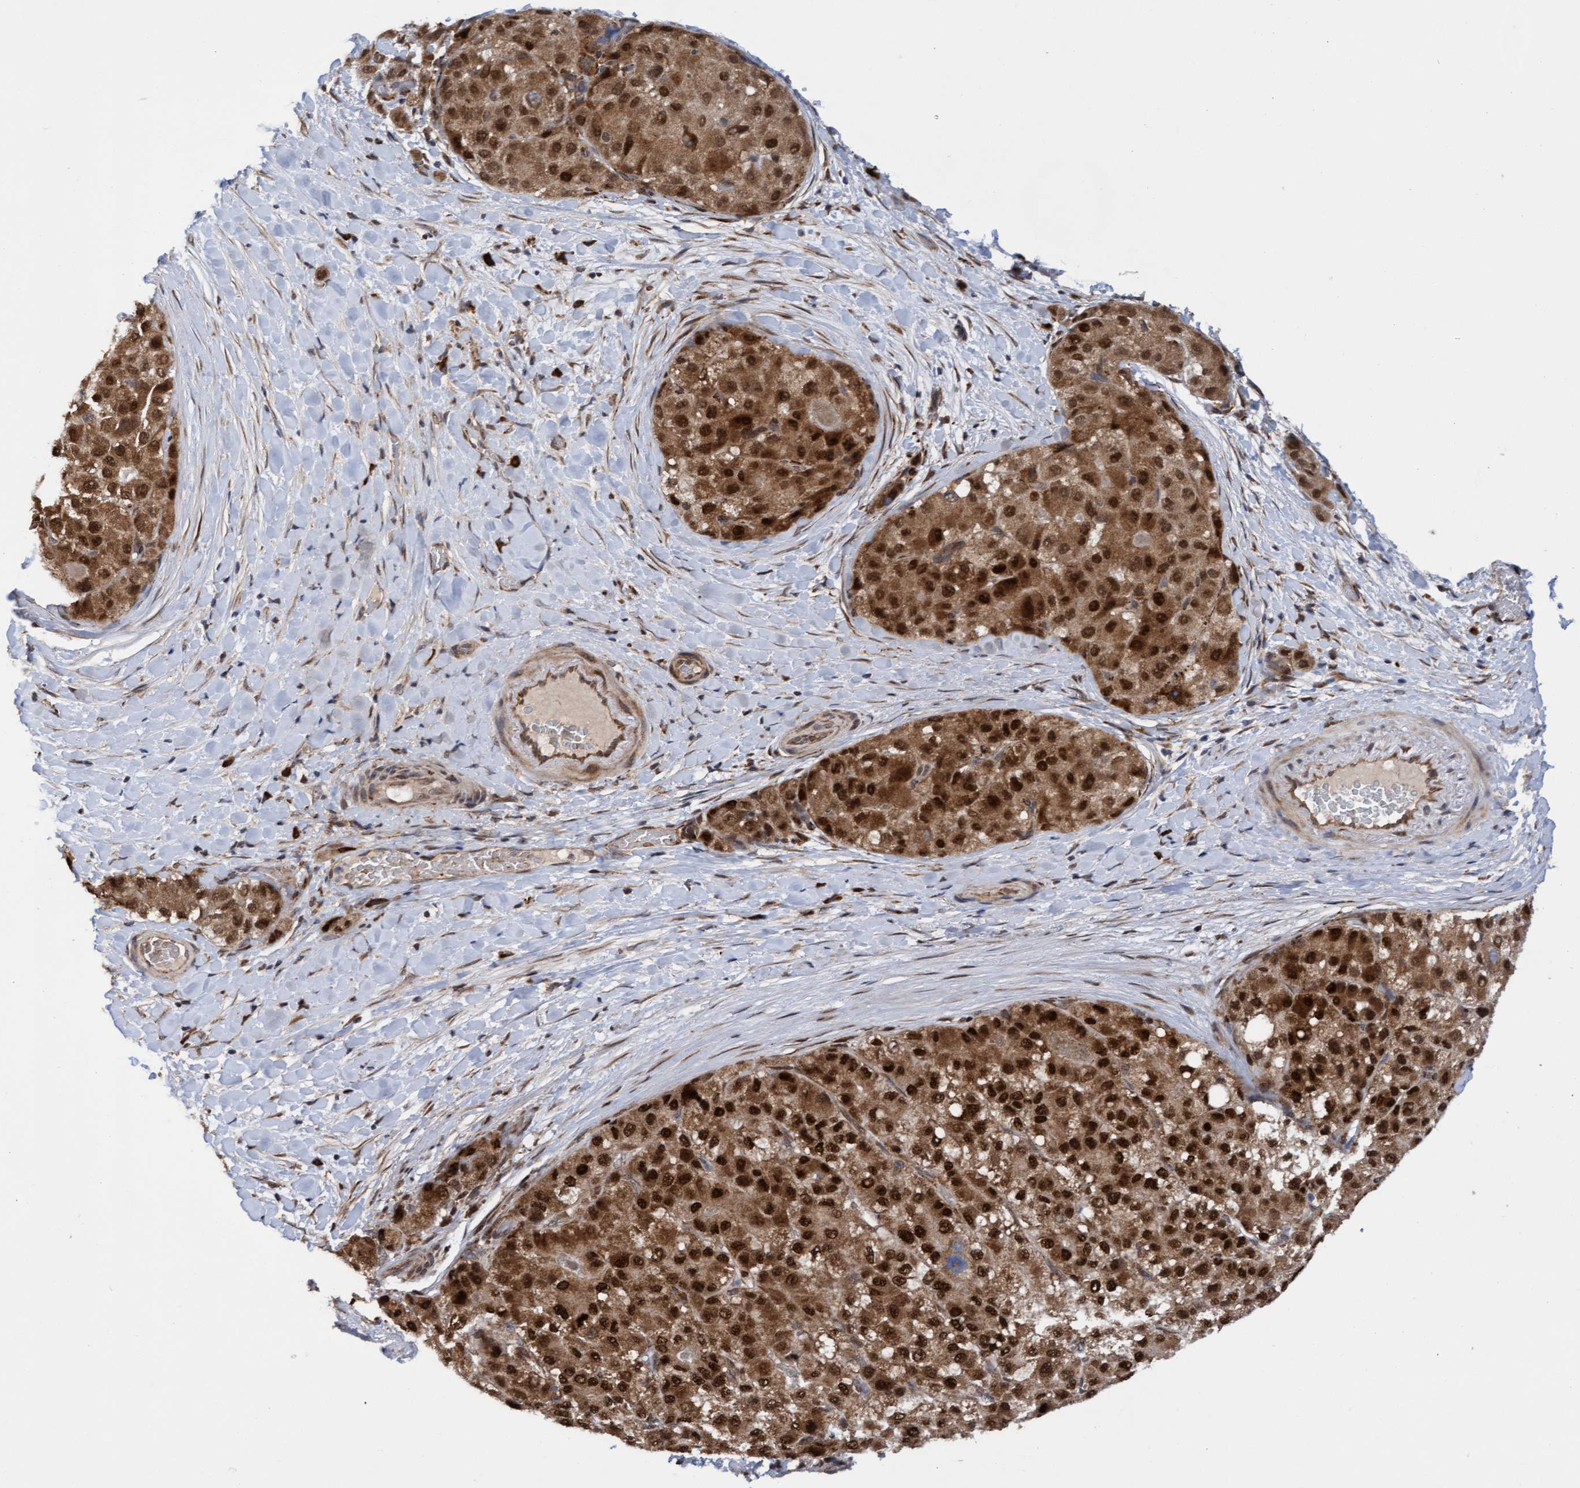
{"staining": {"intensity": "strong", "quantity": ">75%", "location": "cytoplasmic/membranous,nuclear"}, "tissue": "liver cancer", "cell_type": "Tumor cells", "image_type": "cancer", "snomed": [{"axis": "morphology", "description": "Carcinoma, Hepatocellular, NOS"}, {"axis": "topography", "description": "Liver"}], "caption": "Approximately >75% of tumor cells in human liver cancer reveal strong cytoplasmic/membranous and nuclear protein positivity as visualized by brown immunohistochemical staining.", "gene": "TANC2", "patient": {"sex": "male", "age": 80}}